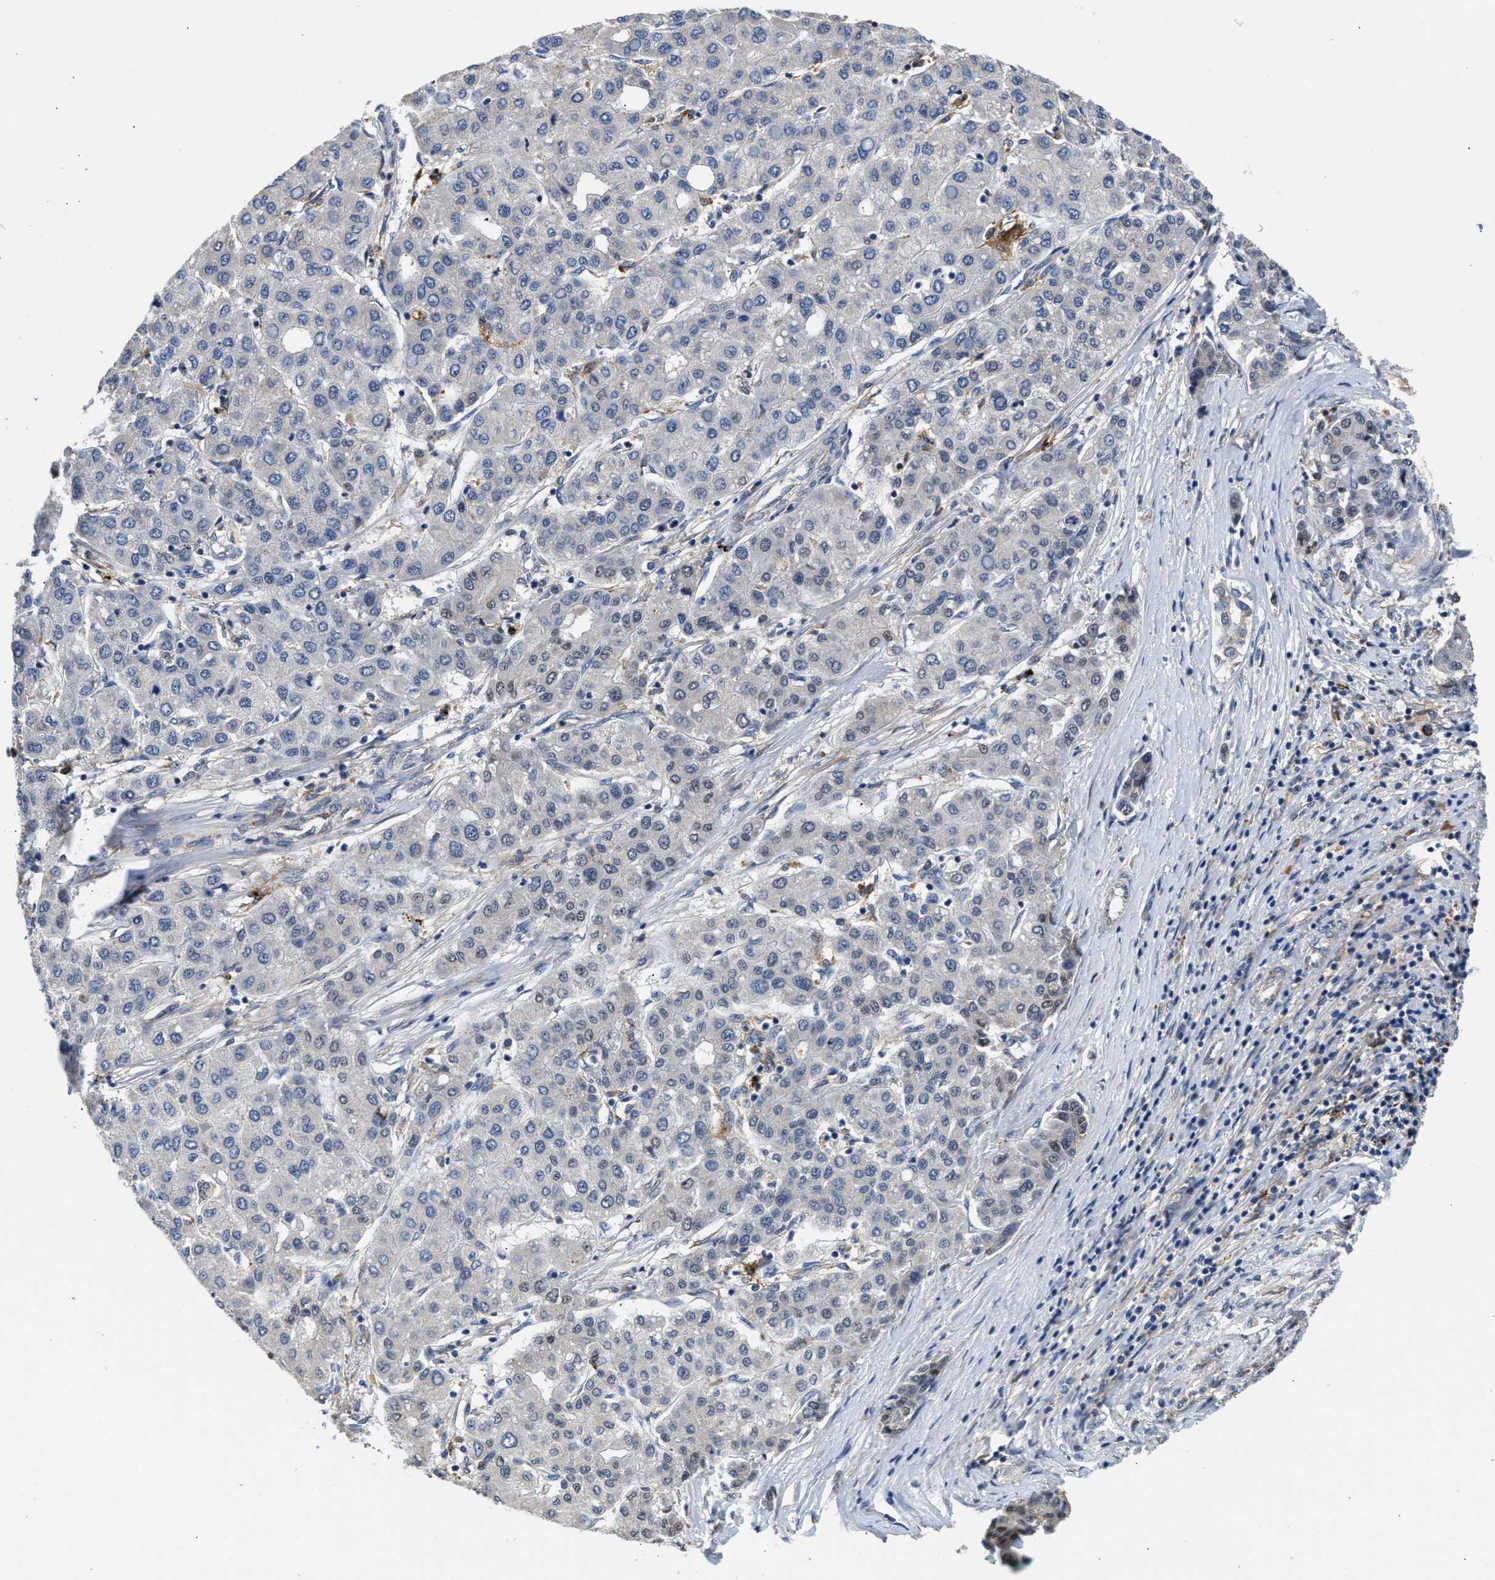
{"staining": {"intensity": "negative", "quantity": "none", "location": "none"}, "tissue": "liver cancer", "cell_type": "Tumor cells", "image_type": "cancer", "snomed": [{"axis": "morphology", "description": "Carcinoma, Hepatocellular, NOS"}, {"axis": "topography", "description": "Liver"}], "caption": "Photomicrograph shows no significant protein expression in tumor cells of hepatocellular carcinoma (liver). Brightfield microscopy of immunohistochemistry (IHC) stained with DAB (3,3'-diaminobenzidine) (brown) and hematoxylin (blue), captured at high magnification.", "gene": "PPM1L", "patient": {"sex": "male", "age": 65}}